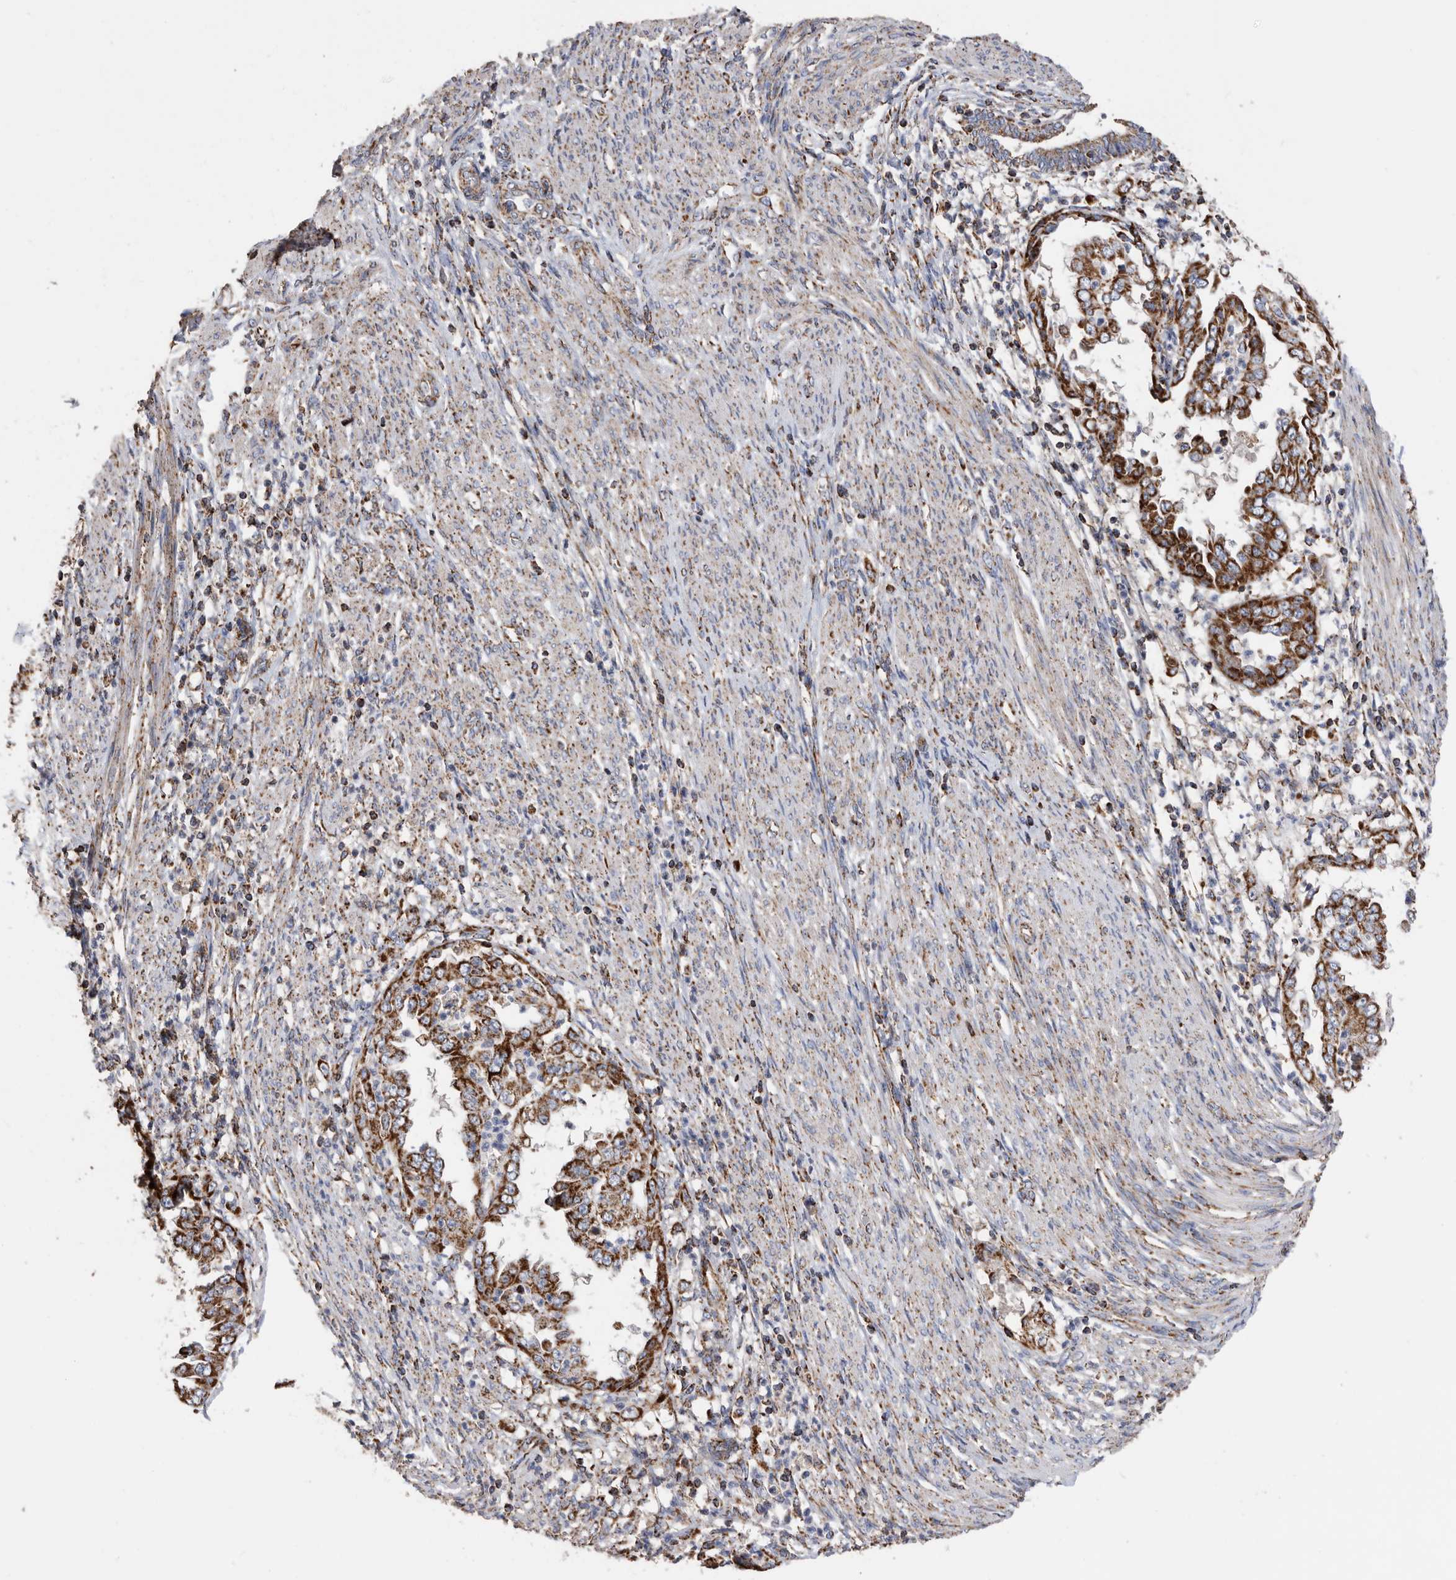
{"staining": {"intensity": "strong", "quantity": ">75%", "location": "cytoplasmic/membranous"}, "tissue": "endometrial cancer", "cell_type": "Tumor cells", "image_type": "cancer", "snomed": [{"axis": "morphology", "description": "Adenocarcinoma, NOS"}, {"axis": "topography", "description": "Endometrium"}], "caption": "The immunohistochemical stain labels strong cytoplasmic/membranous expression in tumor cells of endometrial cancer (adenocarcinoma) tissue.", "gene": "WFDC1", "patient": {"sex": "female", "age": 85}}